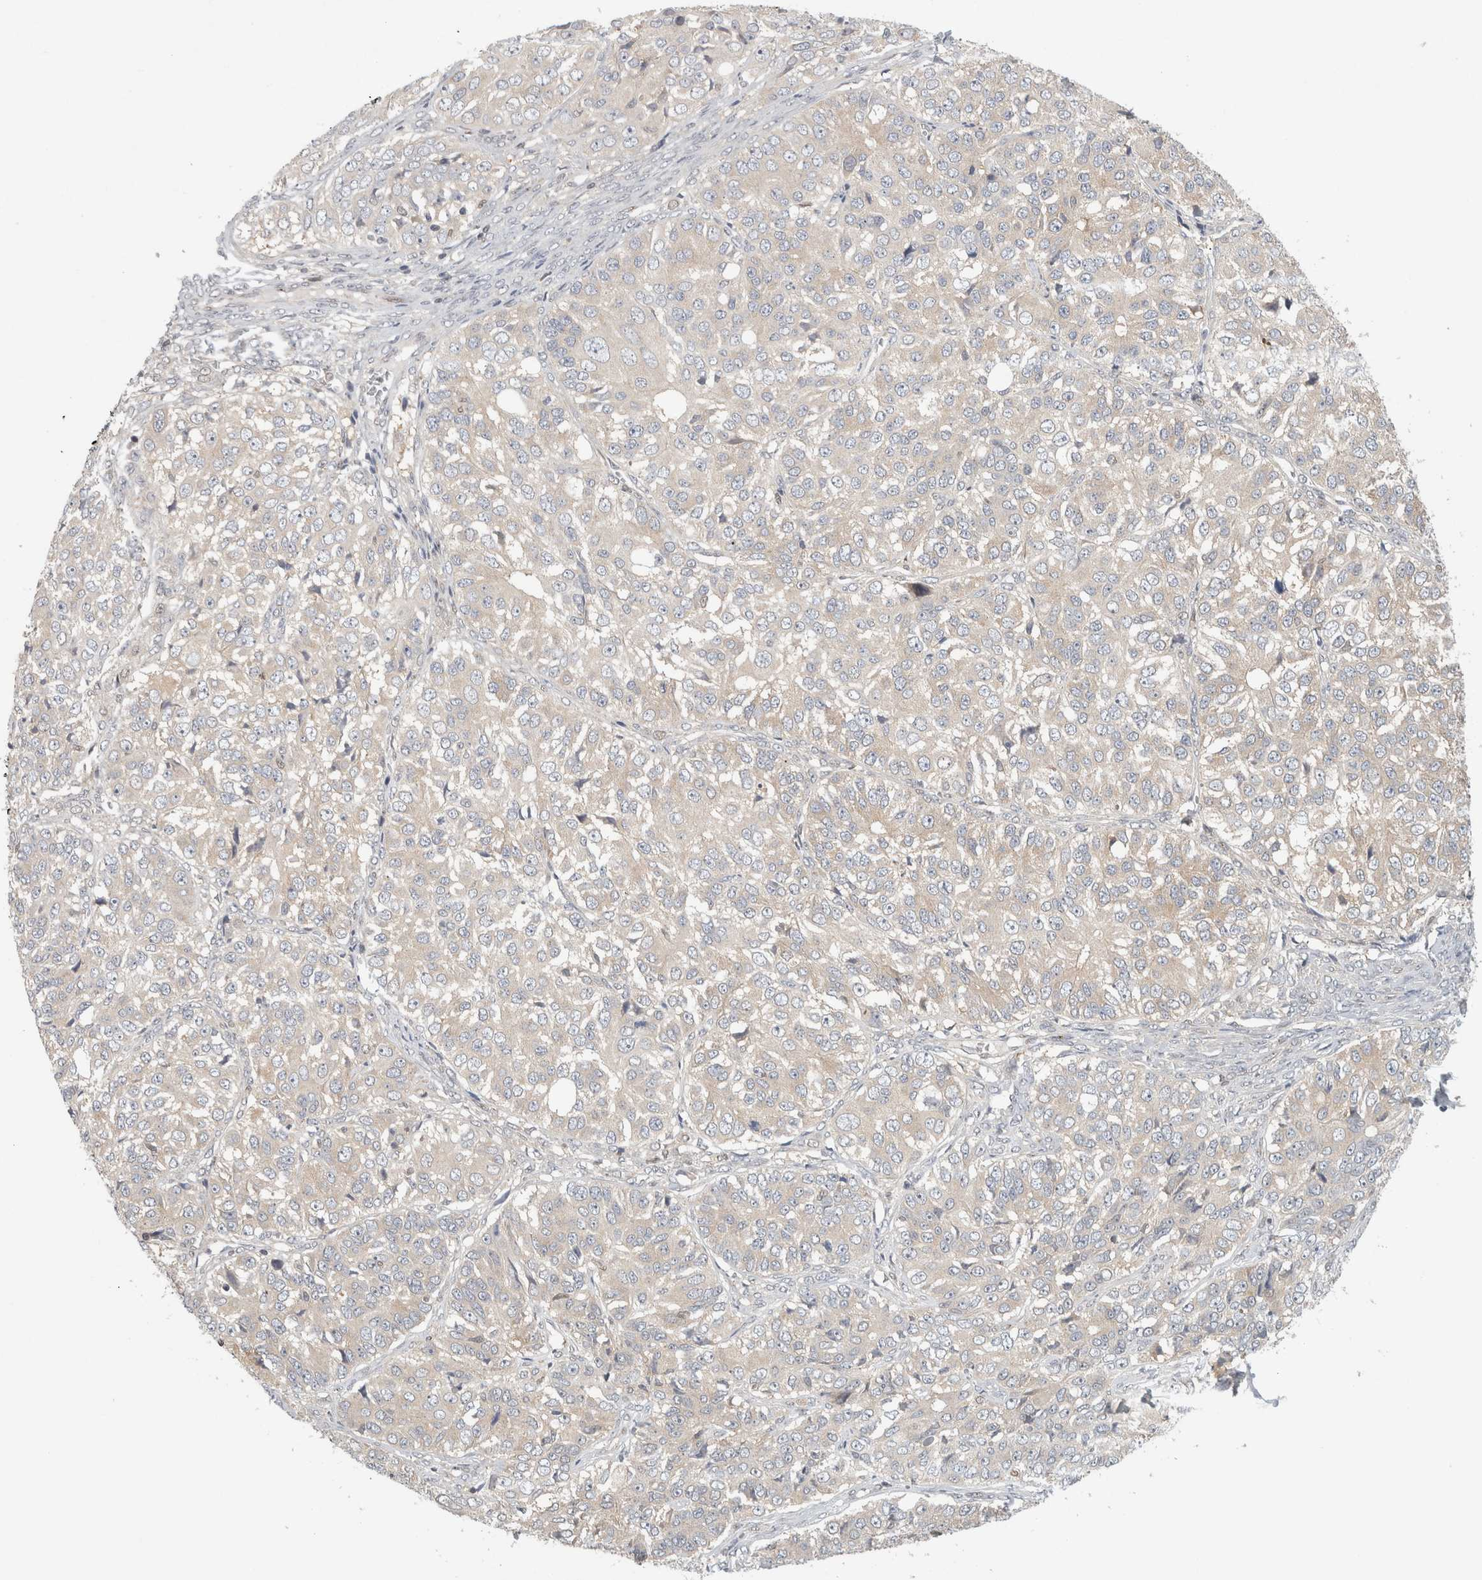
{"staining": {"intensity": "negative", "quantity": "none", "location": "none"}, "tissue": "ovarian cancer", "cell_type": "Tumor cells", "image_type": "cancer", "snomed": [{"axis": "morphology", "description": "Carcinoma, endometroid"}, {"axis": "topography", "description": "Ovary"}], "caption": "Immunohistochemistry photomicrograph of neoplastic tissue: endometroid carcinoma (ovarian) stained with DAB (3,3'-diaminobenzidine) shows no significant protein staining in tumor cells.", "gene": "PIGP", "patient": {"sex": "female", "age": 51}}